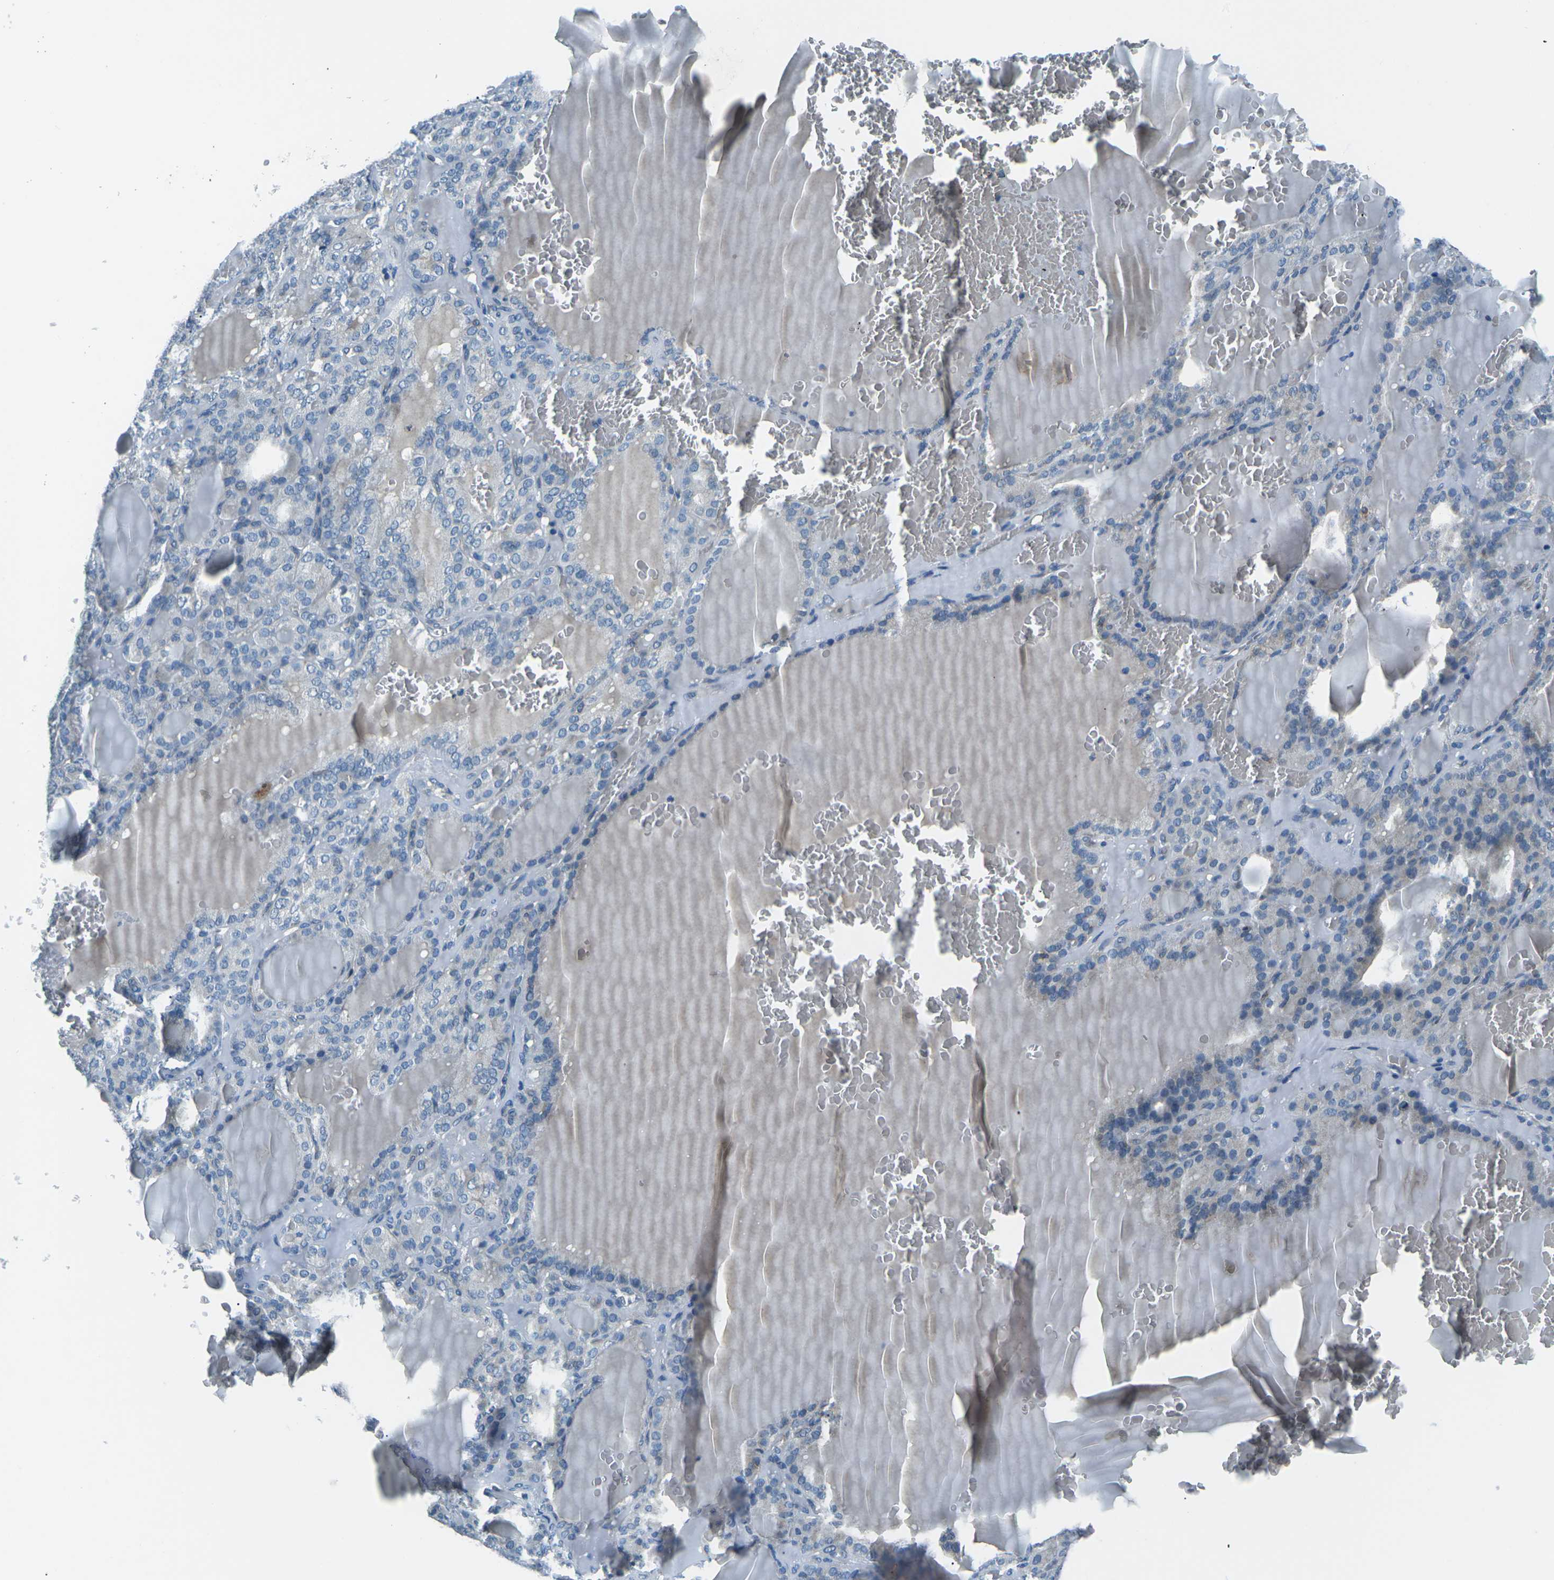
{"staining": {"intensity": "negative", "quantity": "none", "location": "none"}, "tissue": "thyroid gland", "cell_type": "Glandular cells", "image_type": "normal", "snomed": [{"axis": "morphology", "description": "Normal tissue, NOS"}, {"axis": "topography", "description": "Thyroid gland"}], "caption": "Immunohistochemistry (IHC) of unremarkable human thyroid gland exhibits no expression in glandular cells. (DAB (3,3'-diaminobenzidine) immunohistochemistry visualized using brightfield microscopy, high magnification).", "gene": "CD1D", "patient": {"sex": "female", "age": 28}}